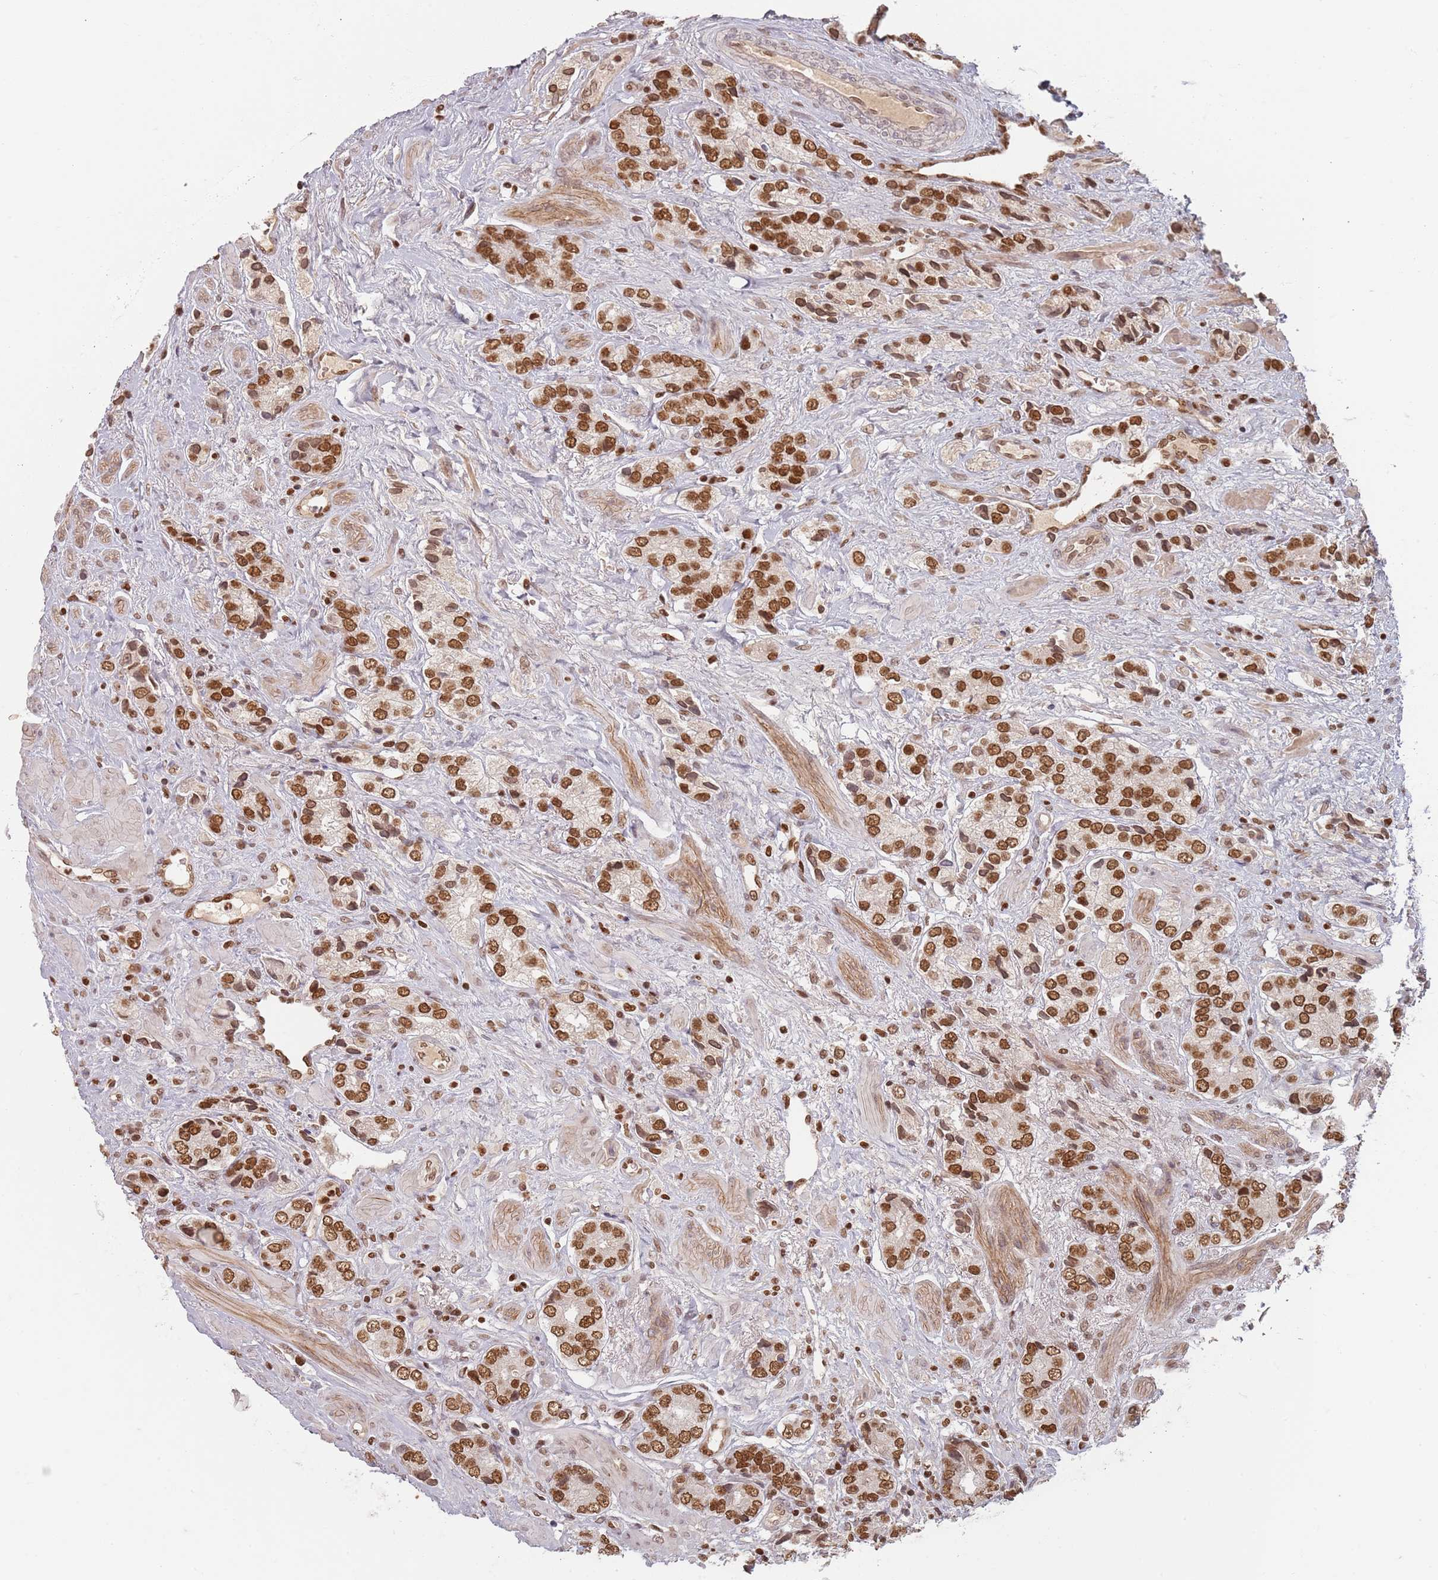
{"staining": {"intensity": "strong", "quantity": ">75%", "location": "cytoplasmic/membranous,nuclear"}, "tissue": "prostate cancer", "cell_type": "Tumor cells", "image_type": "cancer", "snomed": [{"axis": "morphology", "description": "Adenocarcinoma, High grade"}, {"axis": "topography", "description": "Prostate and seminal vesicle, NOS"}], "caption": "A high amount of strong cytoplasmic/membranous and nuclear staining is present in approximately >75% of tumor cells in prostate cancer tissue.", "gene": "NUP50", "patient": {"sex": "male", "age": 64}}